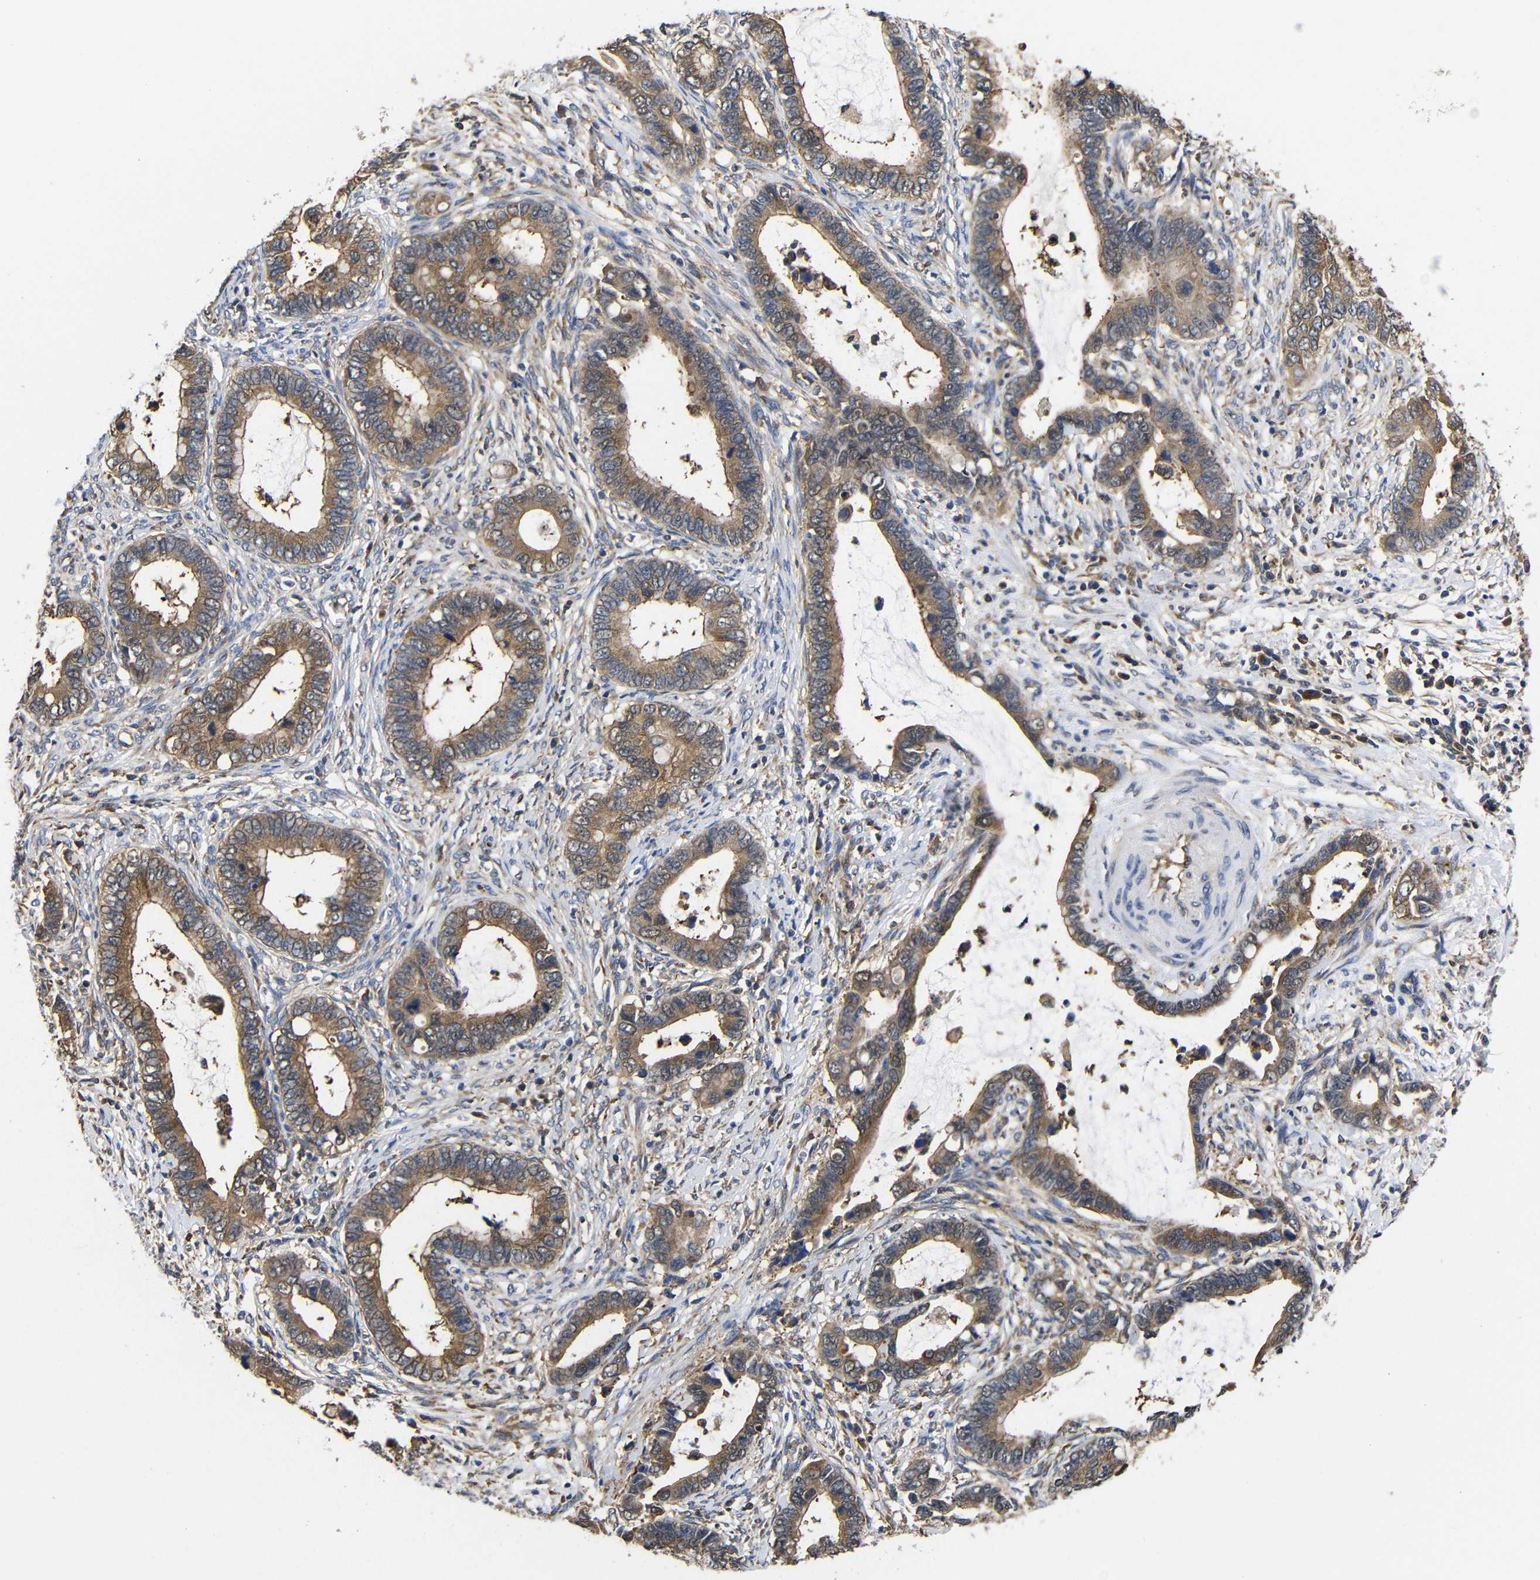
{"staining": {"intensity": "moderate", "quantity": ">75%", "location": "cytoplasmic/membranous"}, "tissue": "cervical cancer", "cell_type": "Tumor cells", "image_type": "cancer", "snomed": [{"axis": "morphology", "description": "Adenocarcinoma, NOS"}, {"axis": "topography", "description": "Cervix"}], "caption": "Immunohistochemical staining of cervical cancer (adenocarcinoma) exhibits medium levels of moderate cytoplasmic/membranous expression in about >75% of tumor cells.", "gene": "LRRCC1", "patient": {"sex": "female", "age": 44}}